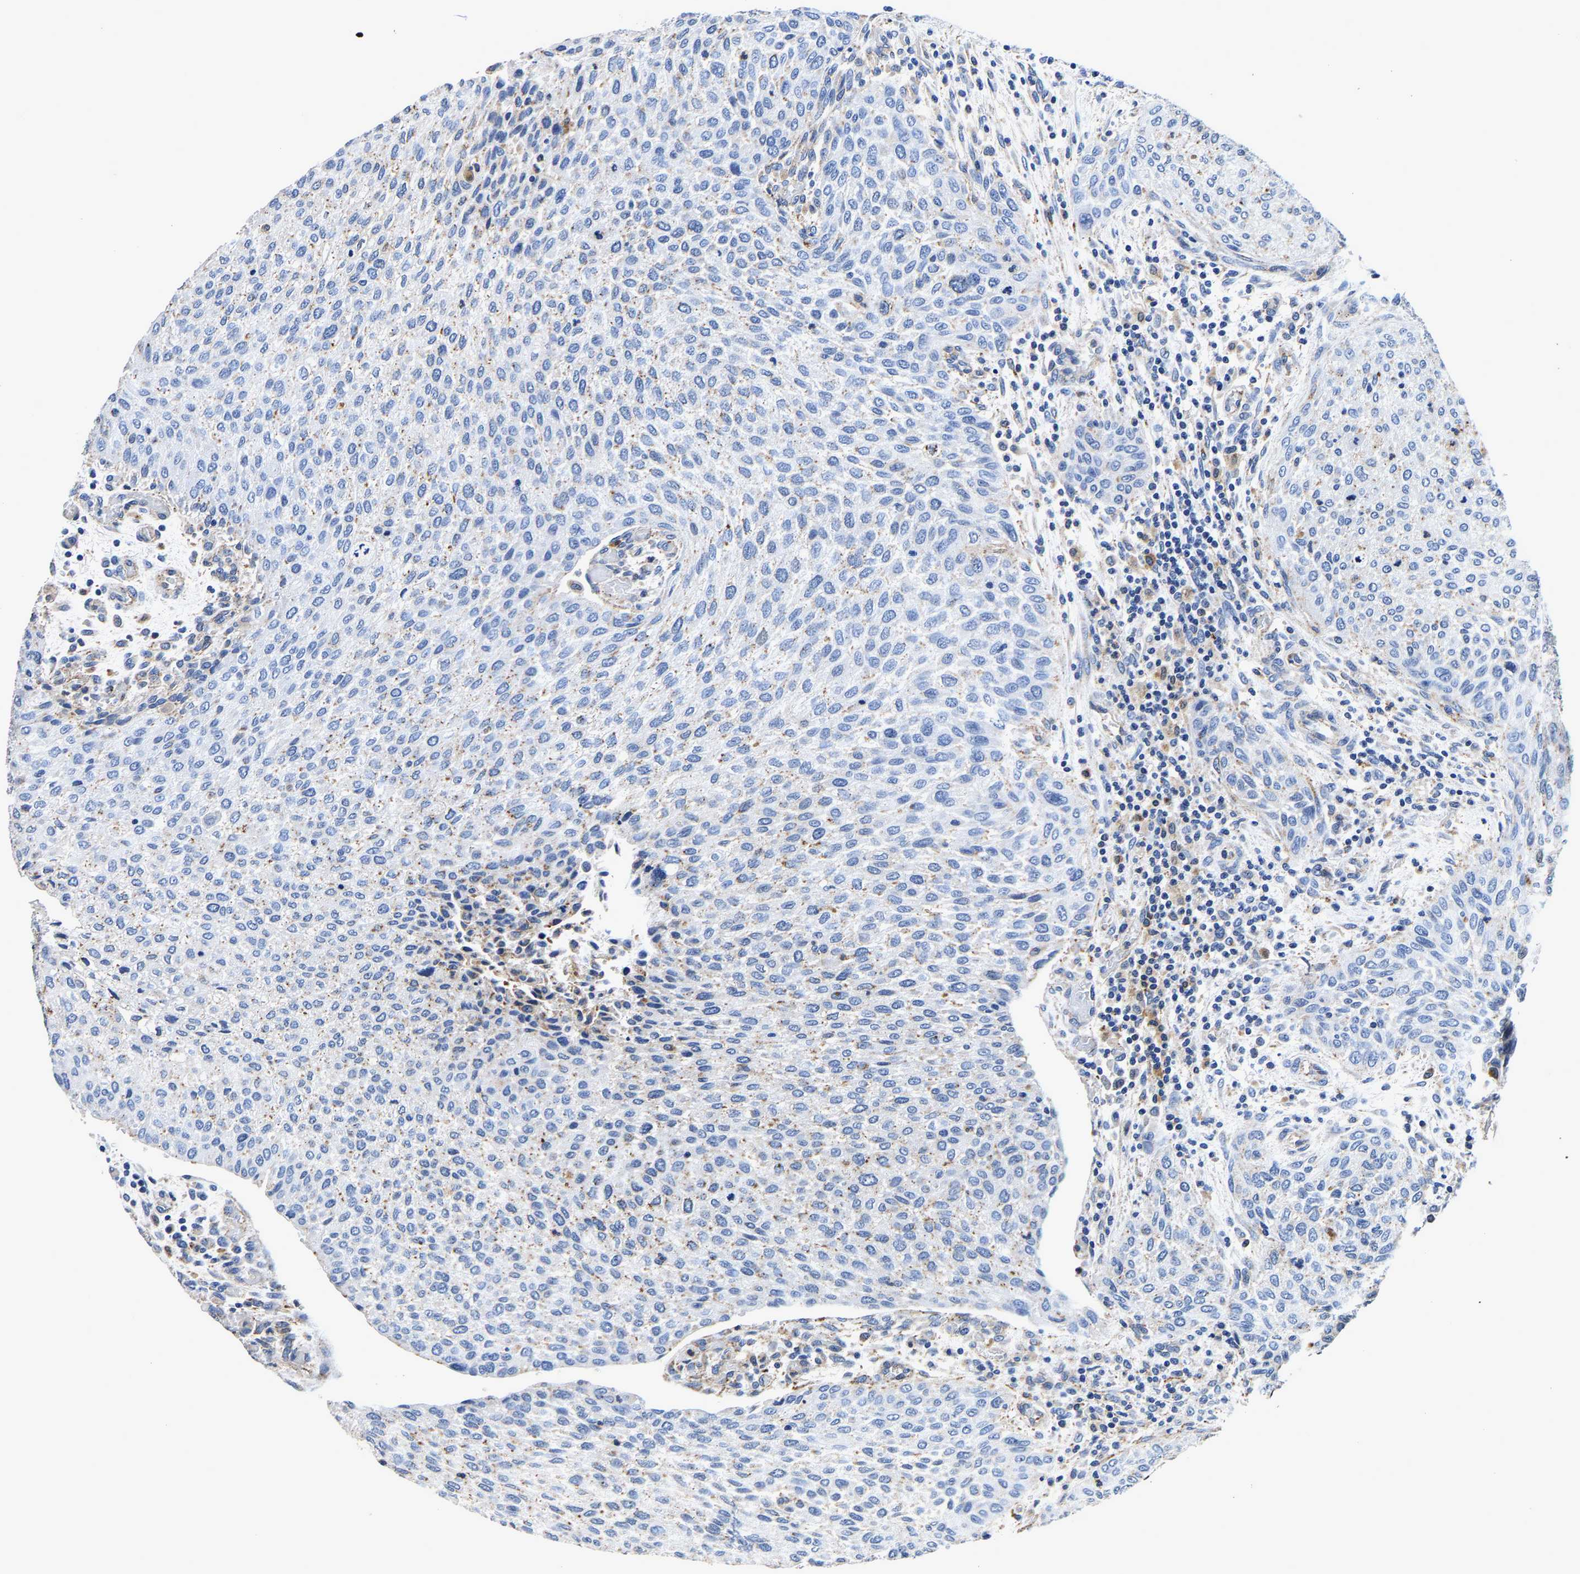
{"staining": {"intensity": "negative", "quantity": "none", "location": "none"}, "tissue": "urothelial cancer", "cell_type": "Tumor cells", "image_type": "cancer", "snomed": [{"axis": "morphology", "description": "Urothelial carcinoma, Low grade"}, {"axis": "morphology", "description": "Urothelial carcinoma, High grade"}, {"axis": "topography", "description": "Urinary bladder"}], "caption": "High magnification brightfield microscopy of low-grade urothelial carcinoma stained with DAB (brown) and counterstained with hematoxylin (blue): tumor cells show no significant expression.", "gene": "GRN", "patient": {"sex": "male", "age": 35}}